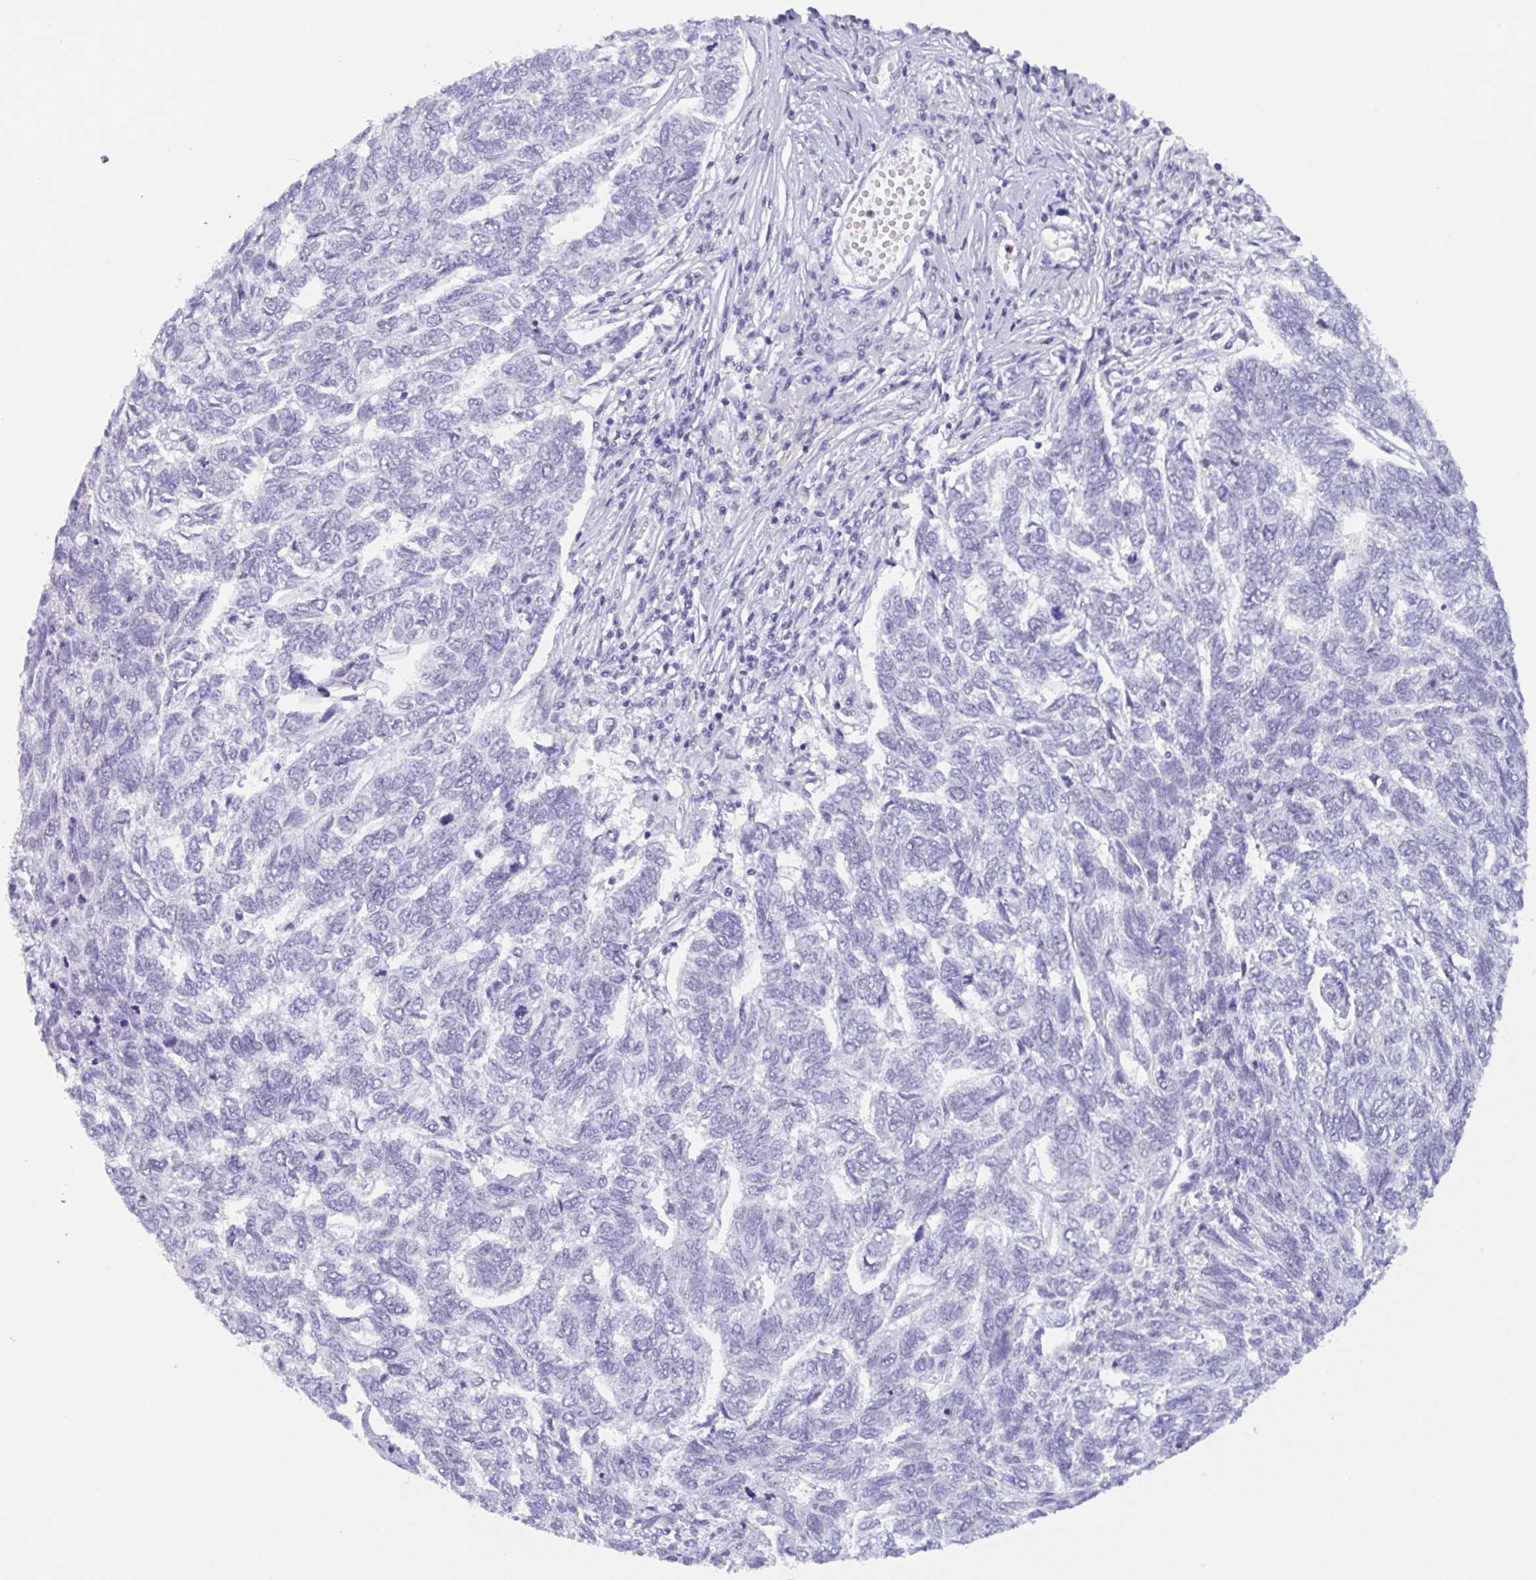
{"staining": {"intensity": "negative", "quantity": "none", "location": "none"}, "tissue": "skin cancer", "cell_type": "Tumor cells", "image_type": "cancer", "snomed": [{"axis": "morphology", "description": "Basal cell carcinoma"}, {"axis": "topography", "description": "Skin"}], "caption": "DAB (3,3'-diaminobenzidine) immunohistochemical staining of human skin basal cell carcinoma reveals no significant staining in tumor cells.", "gene": "DTWD2", "patient": {"sex": "female", "age": 65}}